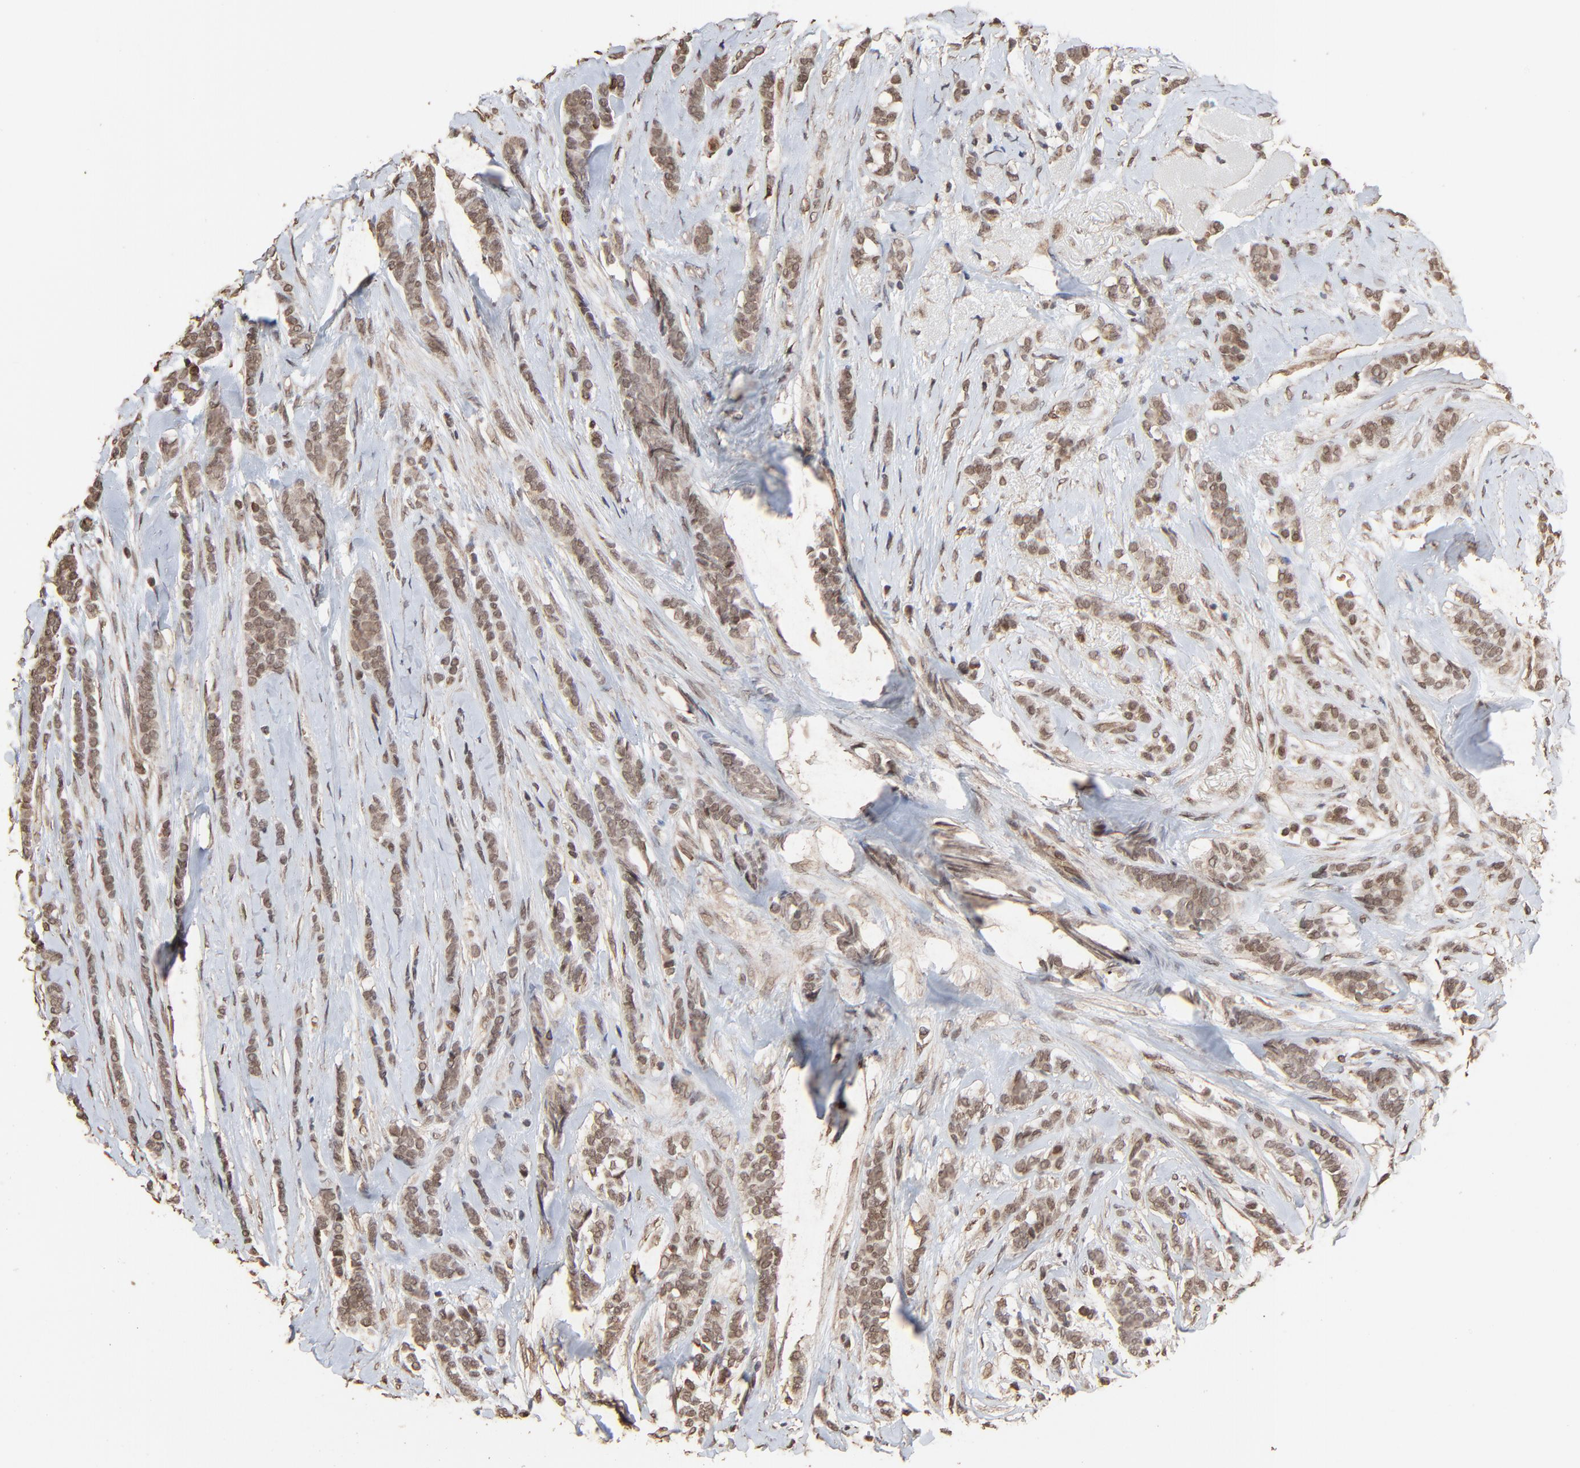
{"staining": {"intensity": "weak", "quantity": ">75%", "location": "nuclear"}, "tissue": "breast cancer", "cell_type": "Tumor cells", "image_type": "cancer", "snomed": [{"axis": "morphology", "description": "Lobular carcinoma"}, {"axis": "topography", "description": "Breast"}], "caption": "Protein staining by immunohistochemistry reveals weak nuclear staining in approximately >75% of tumor cells in breast cancer (lobular carcinoma).", "gene": "FAM227A", "patient": {"sex": "female", "age": 56}}